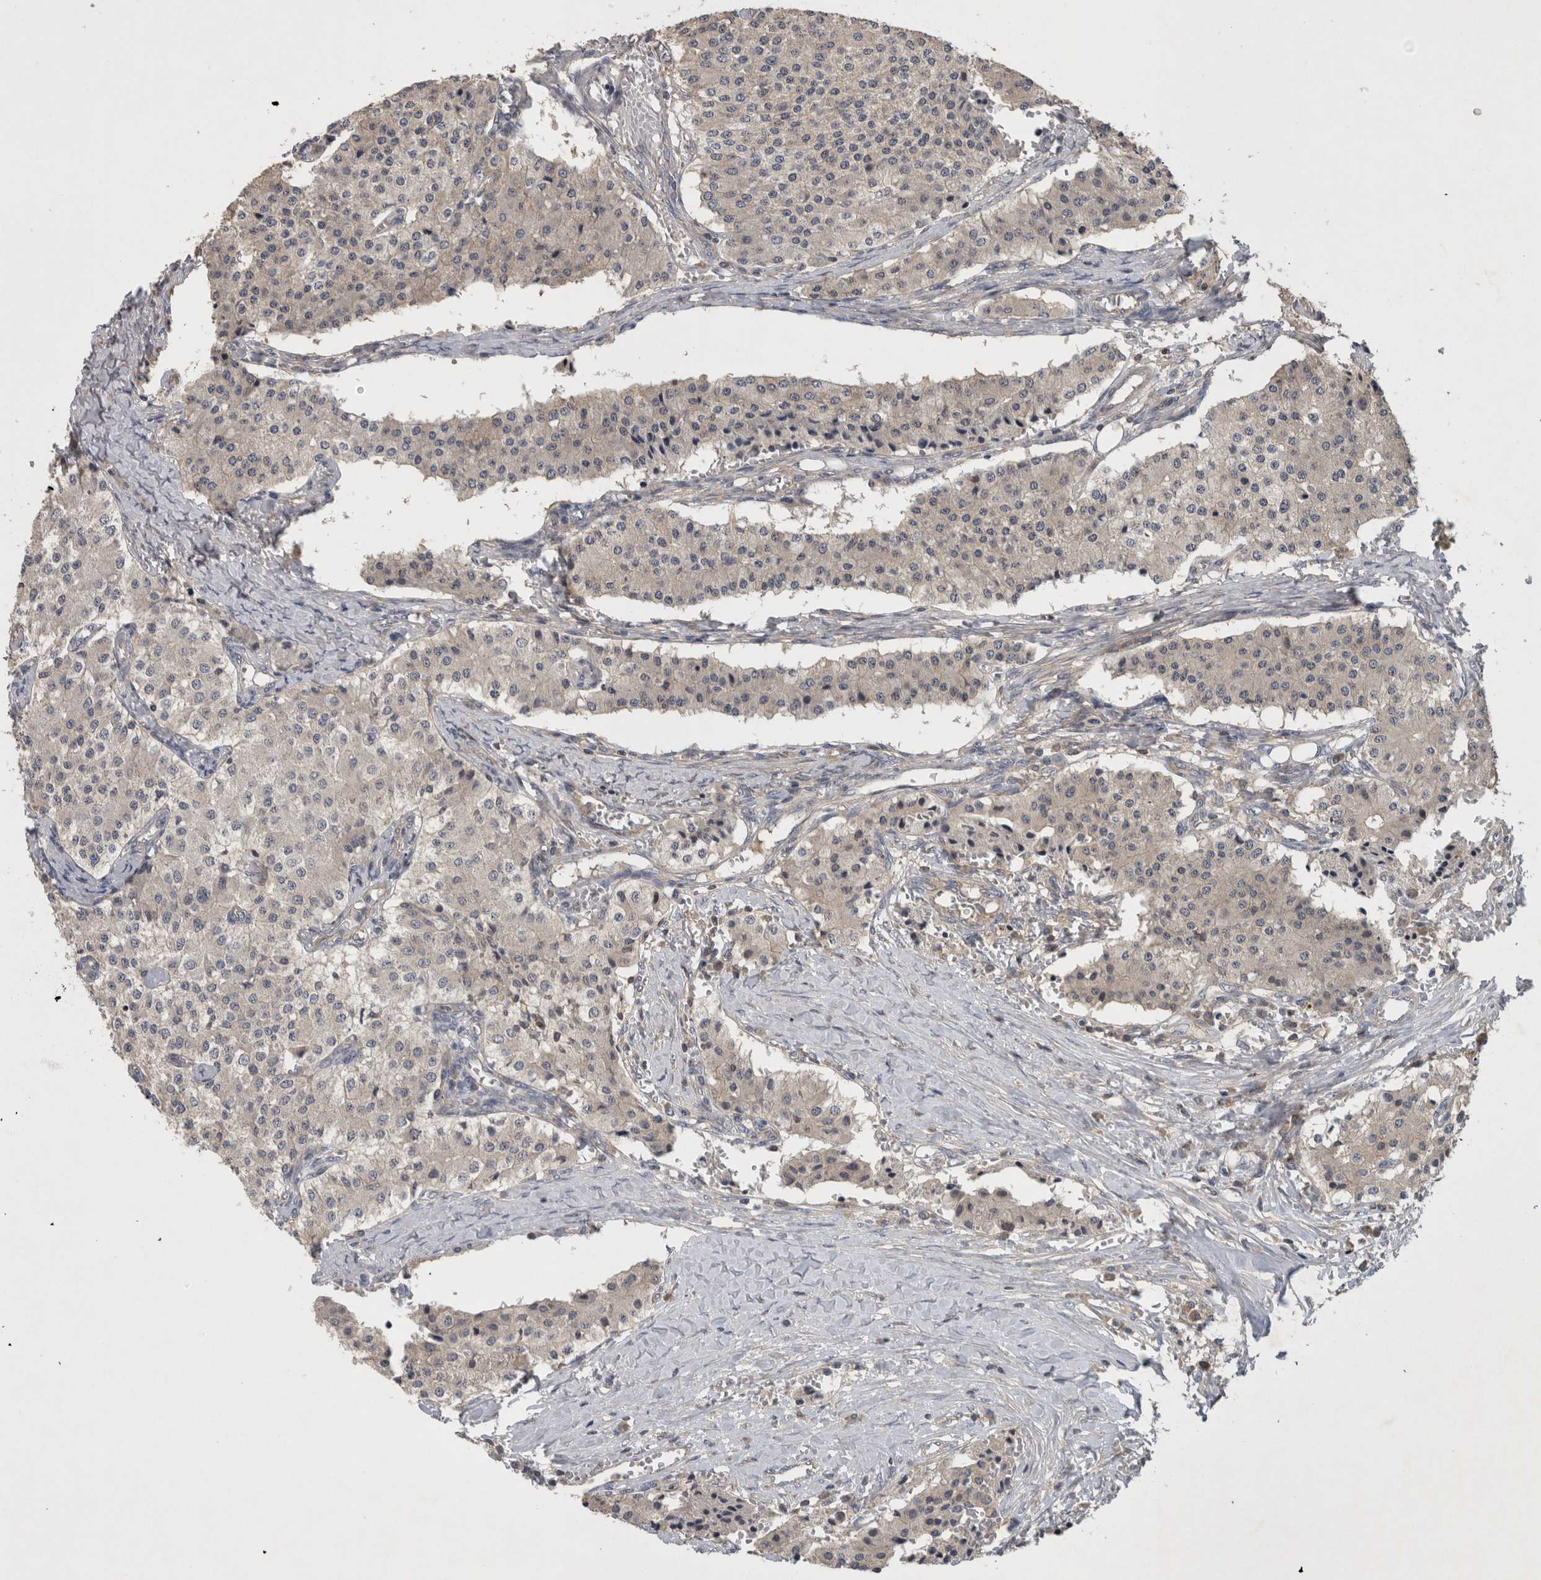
{"staining": {"intensity": "negative", "quantity": "none", "location": "none"}, "tissue": "carcinoid", "cell_type": "Tumor cells", "image_type": "cancer", "snomed": [{"axis": "morphology", "description": "Carcinoid, malignant, NOS"}, {"axis": "topography", "description": "Colon"}], "caption": "Immunohistochemistry (IHC) of human carcinoid (malignant) displays no positivity in tumor cells.", "gene": "SCARA5", "patient": {"sex": "female", "age": 52}}